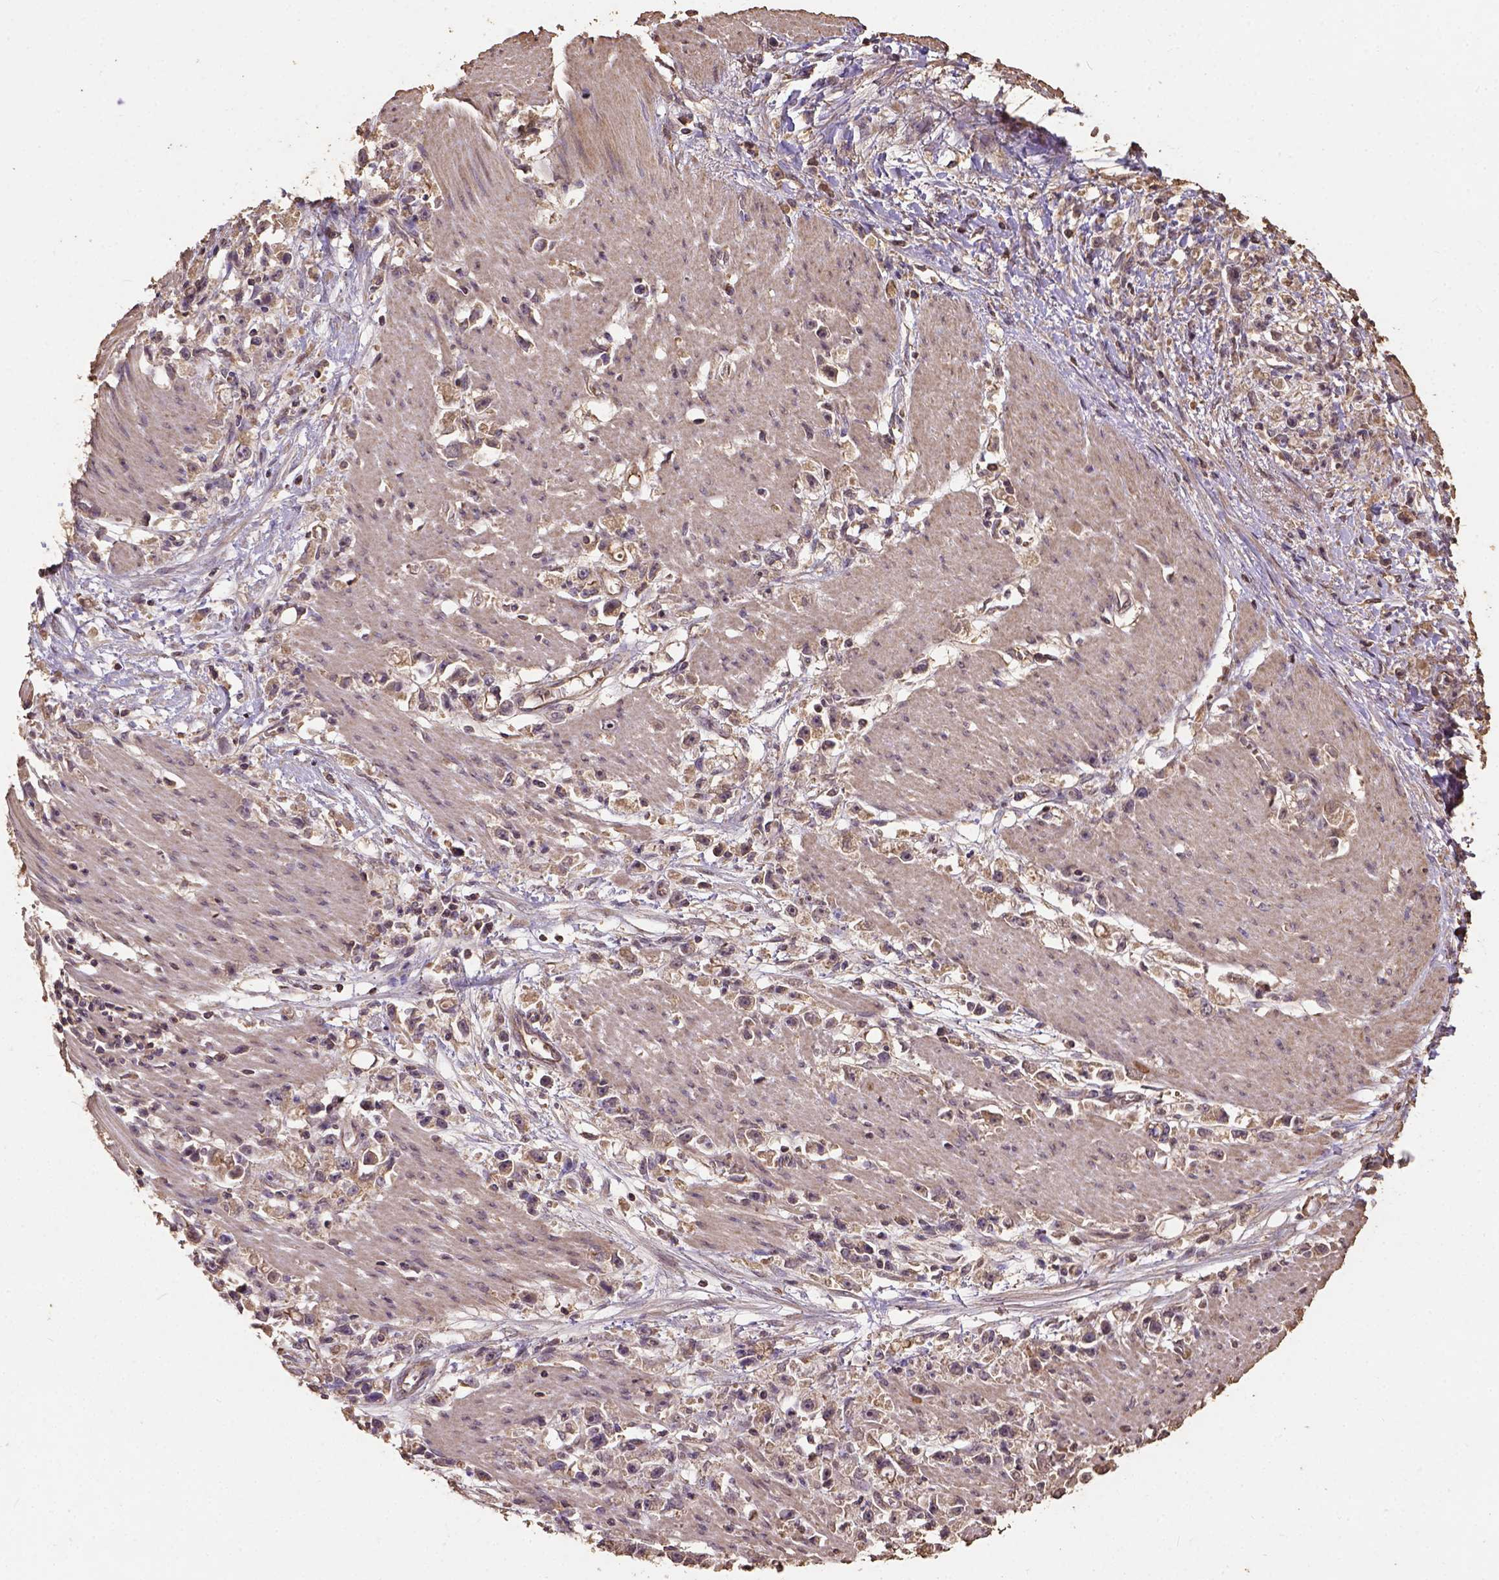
{"staining": {"intensity": "moderate", "quantity": "25%-75%", "location": "cytoplasmic/membranous"}, "tissue": "stomach cancer", "cell_type": "Tumor cells", "image_type": "cancer", "snomed": [{"axis": "morphology", "description": "Adenocarcinoma, NOS"}, {"axis": "topography", "description": "Stomach"}], "caption": "Brown immunohistochemical staining in human stomach cancer (adenocarcinoma) demonstrates moderate cytoplasmic/membranous positivity in approximately 25%-75% of tumor cells.", "gene": "ATP1B3", "patient": {"sex": "female", "age": 59}}